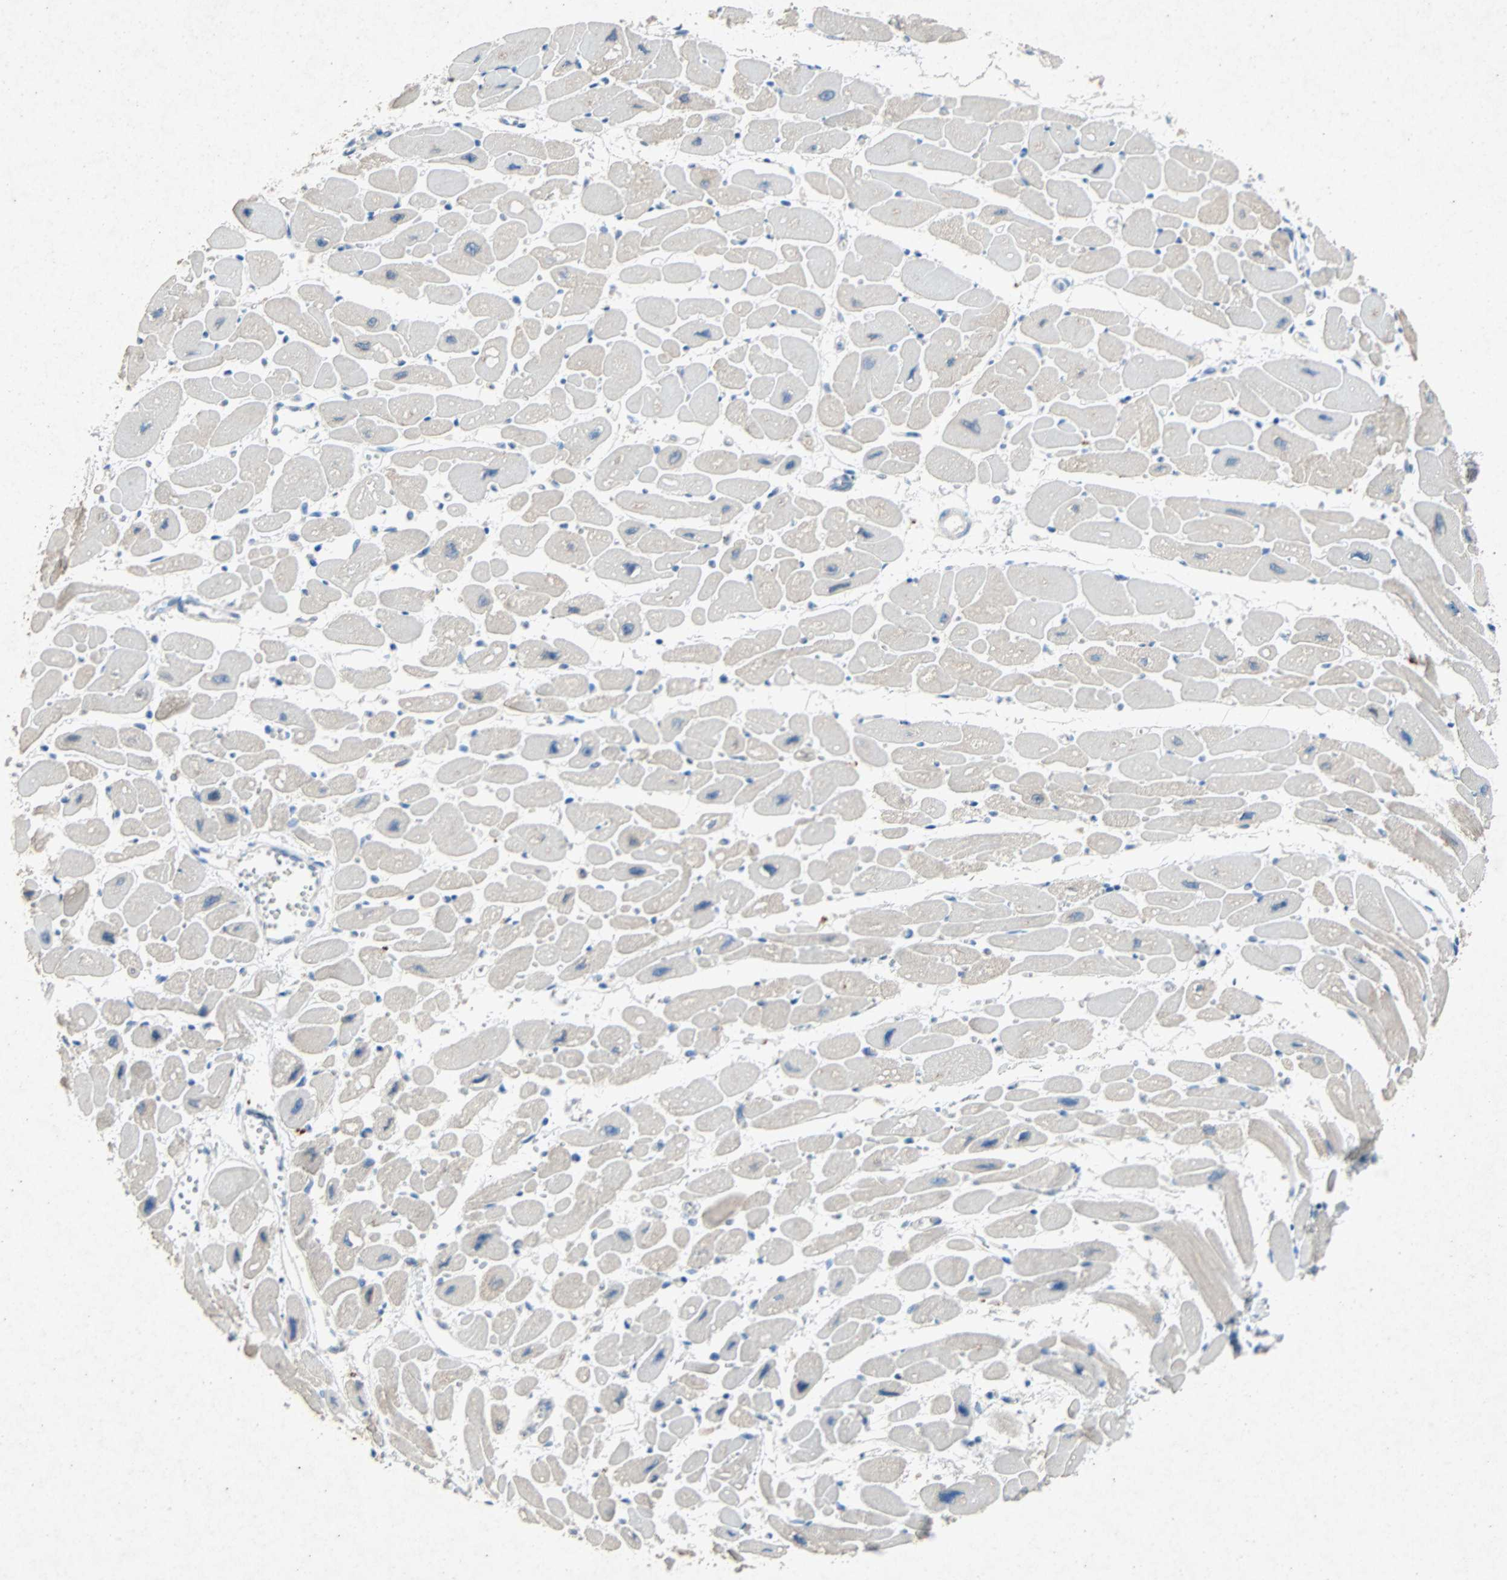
{"staining": {"intensity": "weak", "quantity": "<25%", "location": "cytoplasmic/membranous"}, "tissue": "heart muscle", "cell_type": "Cardiomyocytes", "image_type": "normal", "snomed": [{"axis": "morphology", "description": "Normal tissue, NOS"}, {"axis": "topography", "description": "Heart"}], "caption": "IHC image of unremarkable heart muscle stained for a protein (brown), which shows no expression in cardiomyocytes.", "gene": "PCDHB2", "patient": {"sex": "female", "age": 54}}